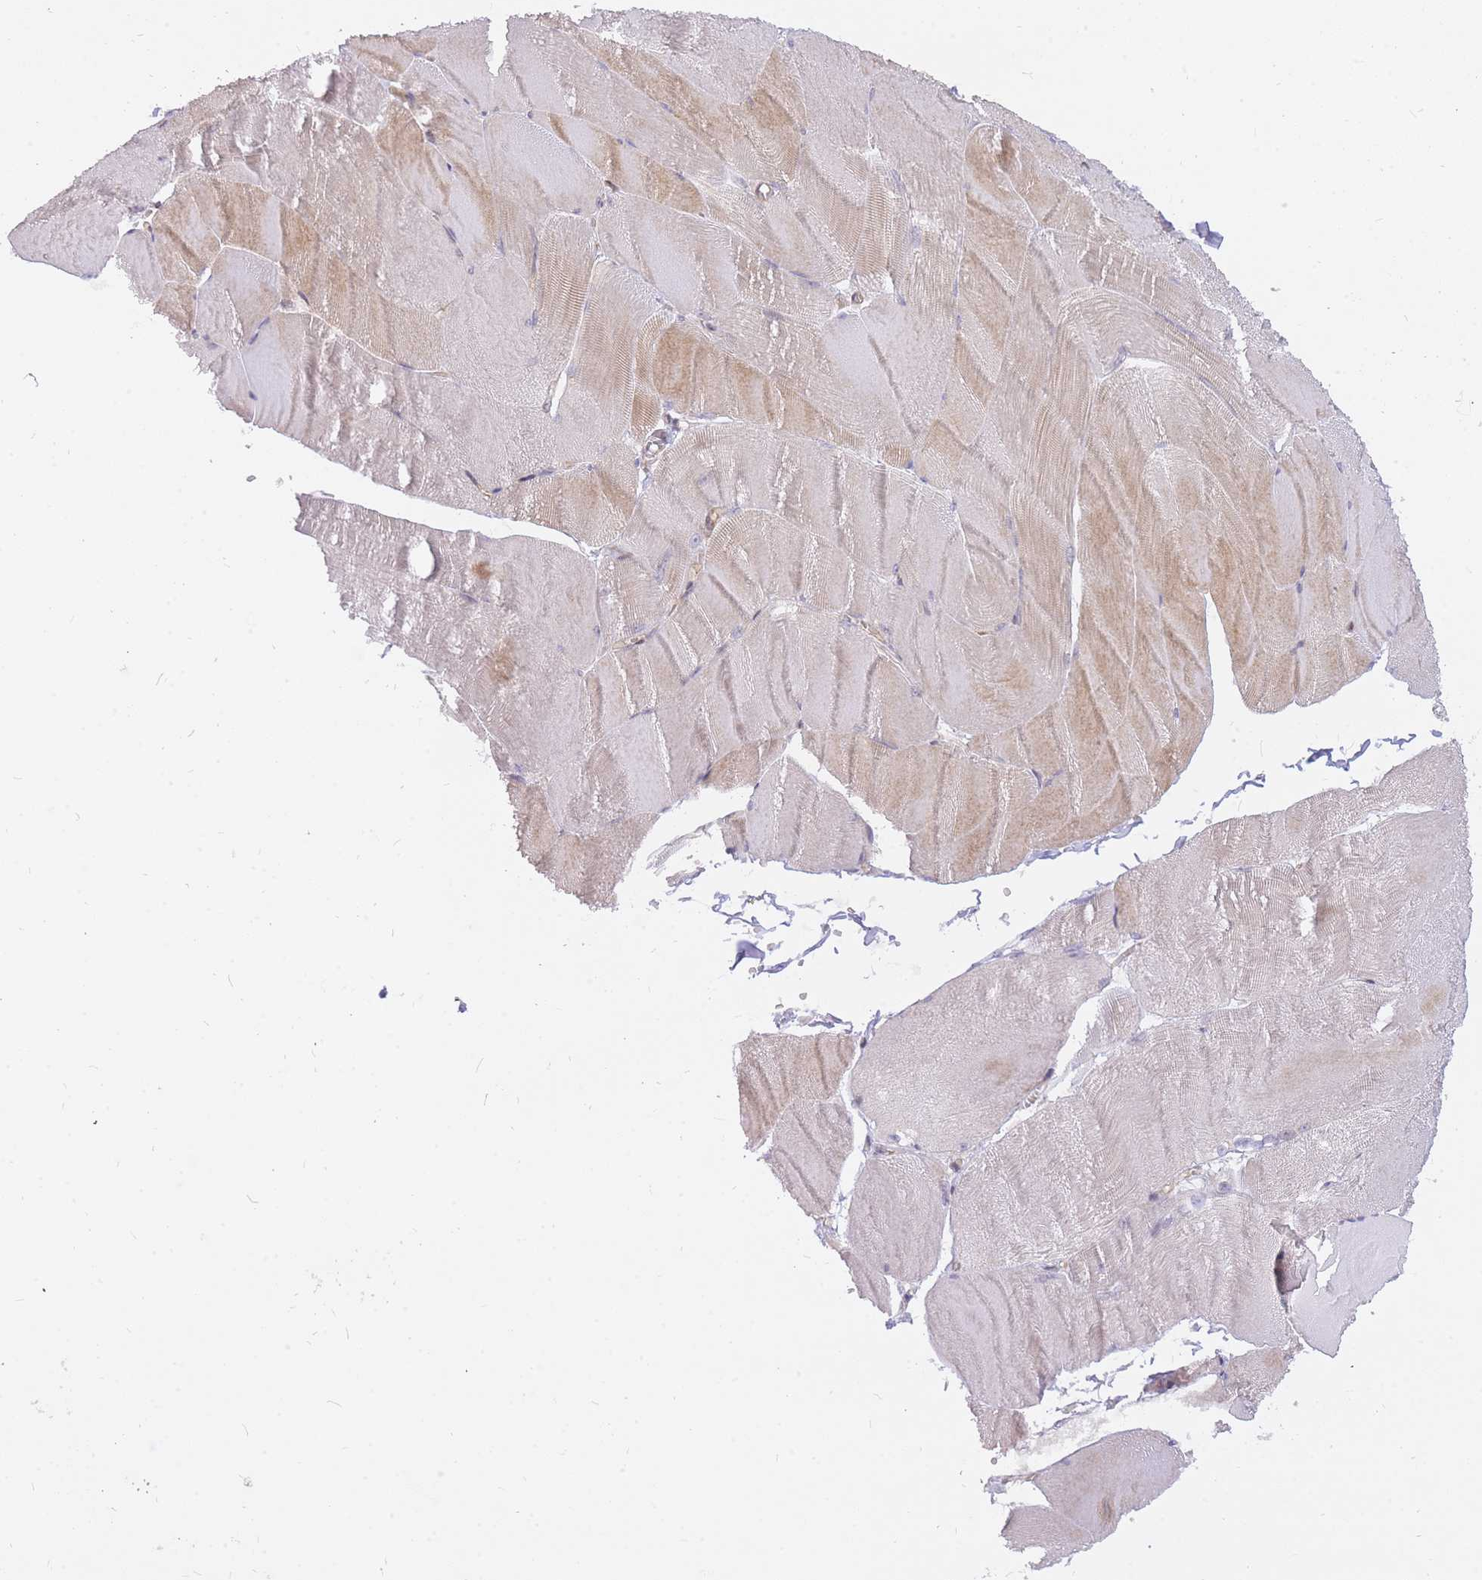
{"staining": {"intensity": "weak", "quantity": ">75%", "location": "cytoplasmic/membranous"}, "tissue": "skeletal muscle", "cell_type": "Myocytes", "image_type": "normal", "snomed": [{"axis": "morphology", "description": "Normal tissue, NOS"}, {"axis": "morphology", "description": "Basal cell carcinoma"}, {"axis": "topography", "description": "Skeletal muscle"}], "caption": "Immunohistochemical staining of normal skeletal muscle displays weak cytoplasmic/membranous protein positivity in about >75% of myocytes.", "gene": "TLE2", "patient": {"sex": "female", "age": 64}}